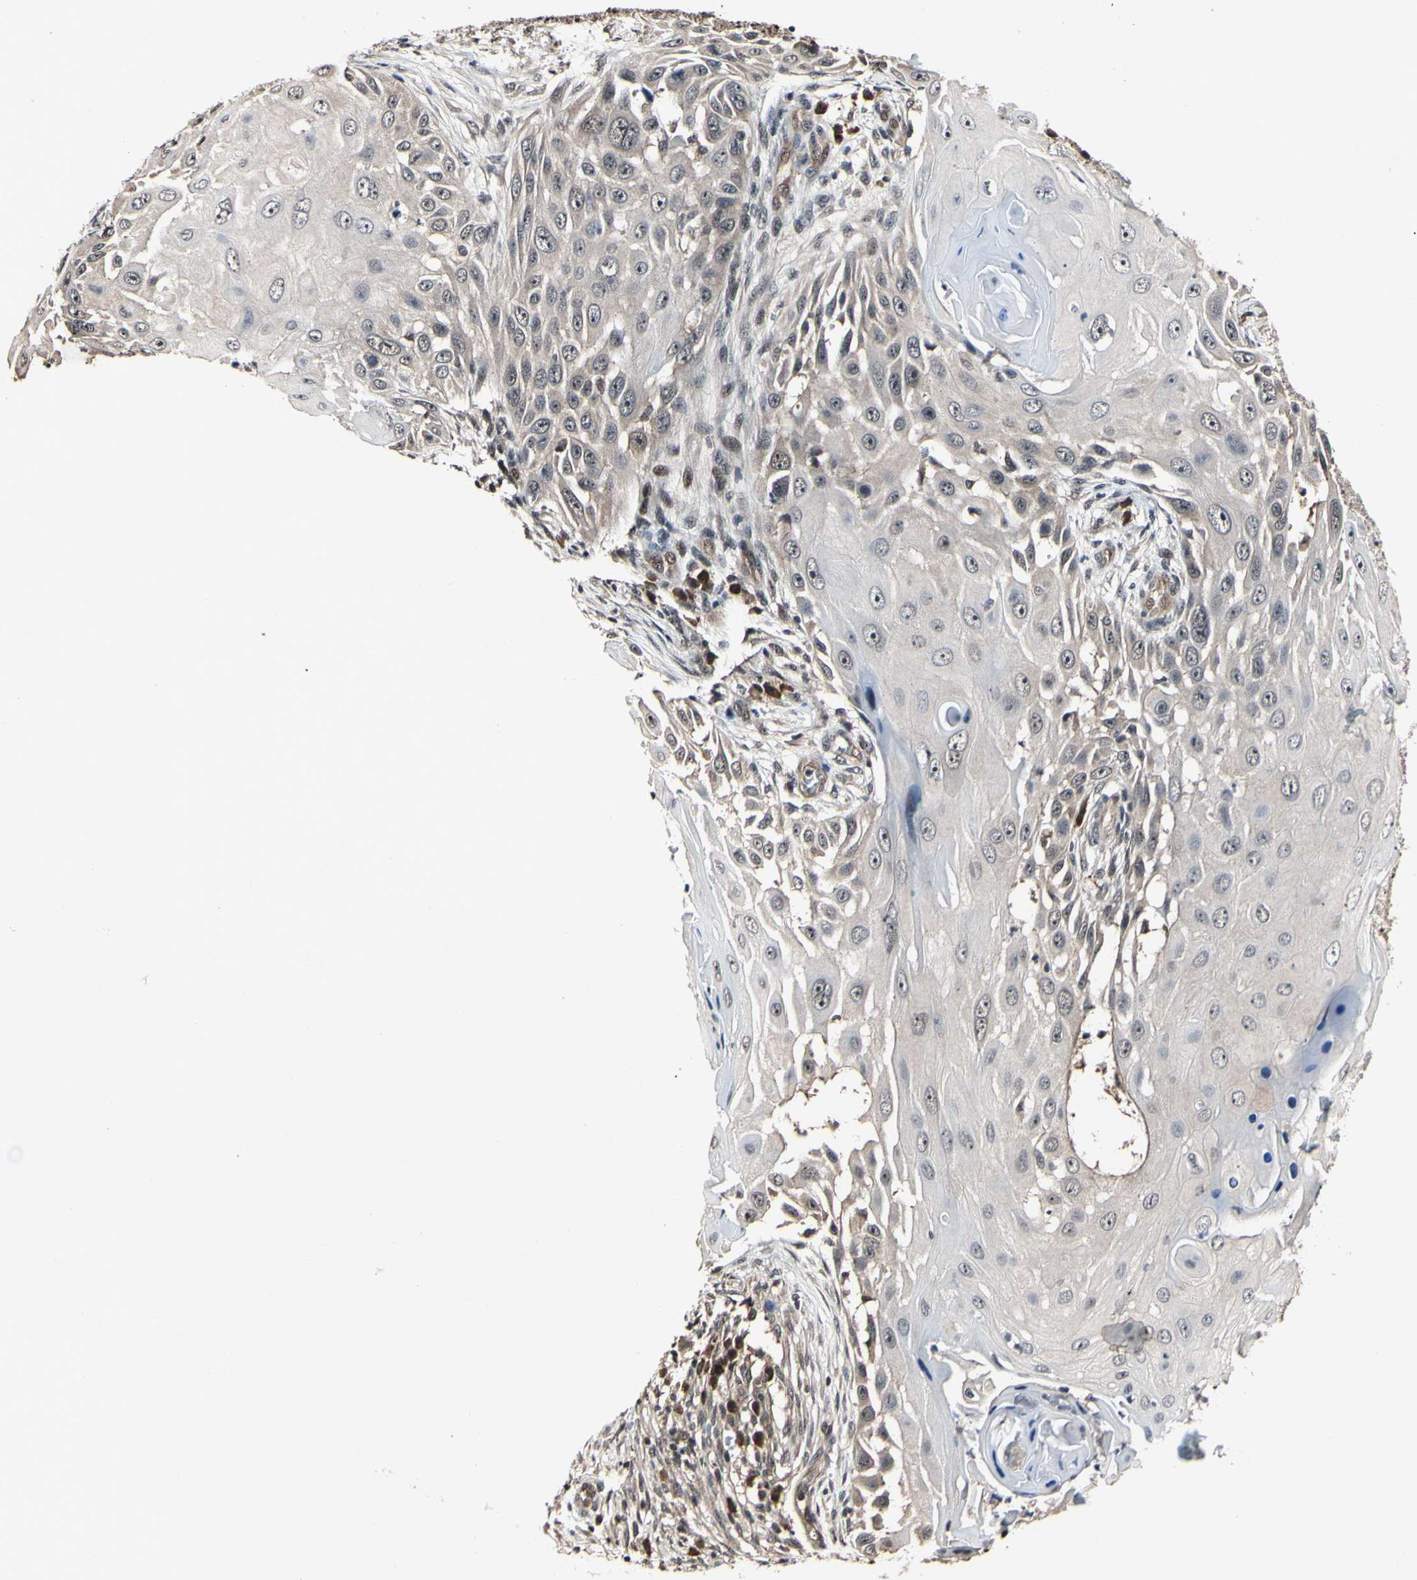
{"staining": {"intensity": "weak", "quantity": ">75%", "location": "cytoplasmic/membranous"}, "tissue": "skin cancer", "cell_type": "Tumor cells", "image_type": "cancer", "snomed": [{"axis": "morphology", "description": "Squamous cell carcinoma, NOS"}, {"axis": "topography", "description": "Skin"}], "caption": "Protein expression by IHC exhibits weak cytoplasmic/membranous staining in approximately >75% of tumor cells in skin cancer (squamous cell carcinoma).", "gene": "PSMD10", "patient": {"sex": "female", "age": 44}}